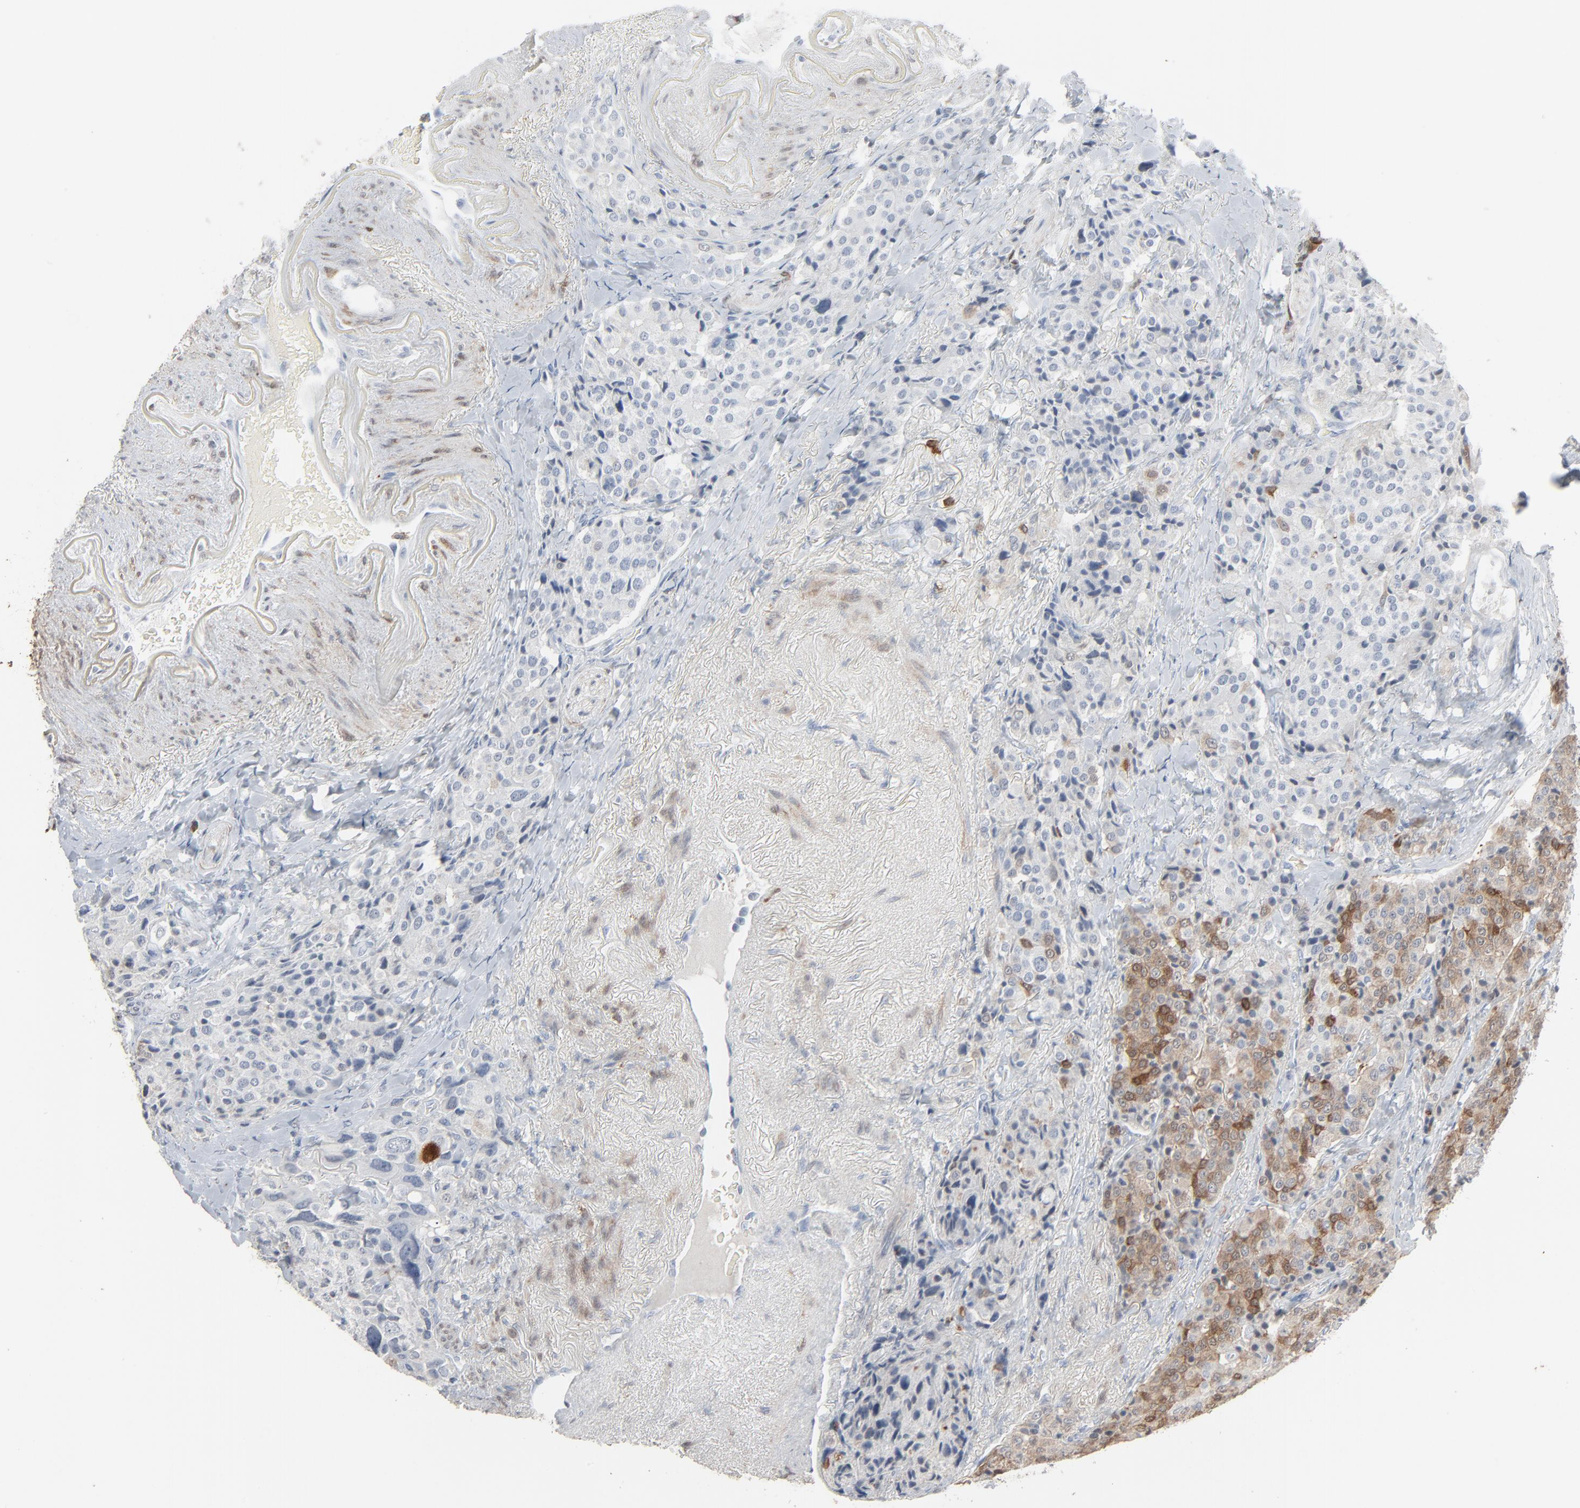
{"staining": {"intensity": "weak", "quantity": "25%-75%", "location": "cytoplasmic/membranous"}, "tissue": "carcinoid", "cell_type": "Tumor cells", "image_type": "cancer", "snomed": [{"axis": "morphology", "description": "Carcinoid, malignant, NOS"}, {"axis": "topography", "description": "Colon"}], "caption": "Carcinoid stained for a protein reveals weak cytoplasmic/membranous positivity in tumor cells. (brown staining indicates protein expression, while blue staining denotes nuclei).", "gene": "PHGDH", "patient": {"sex": "female", "age": 61}}